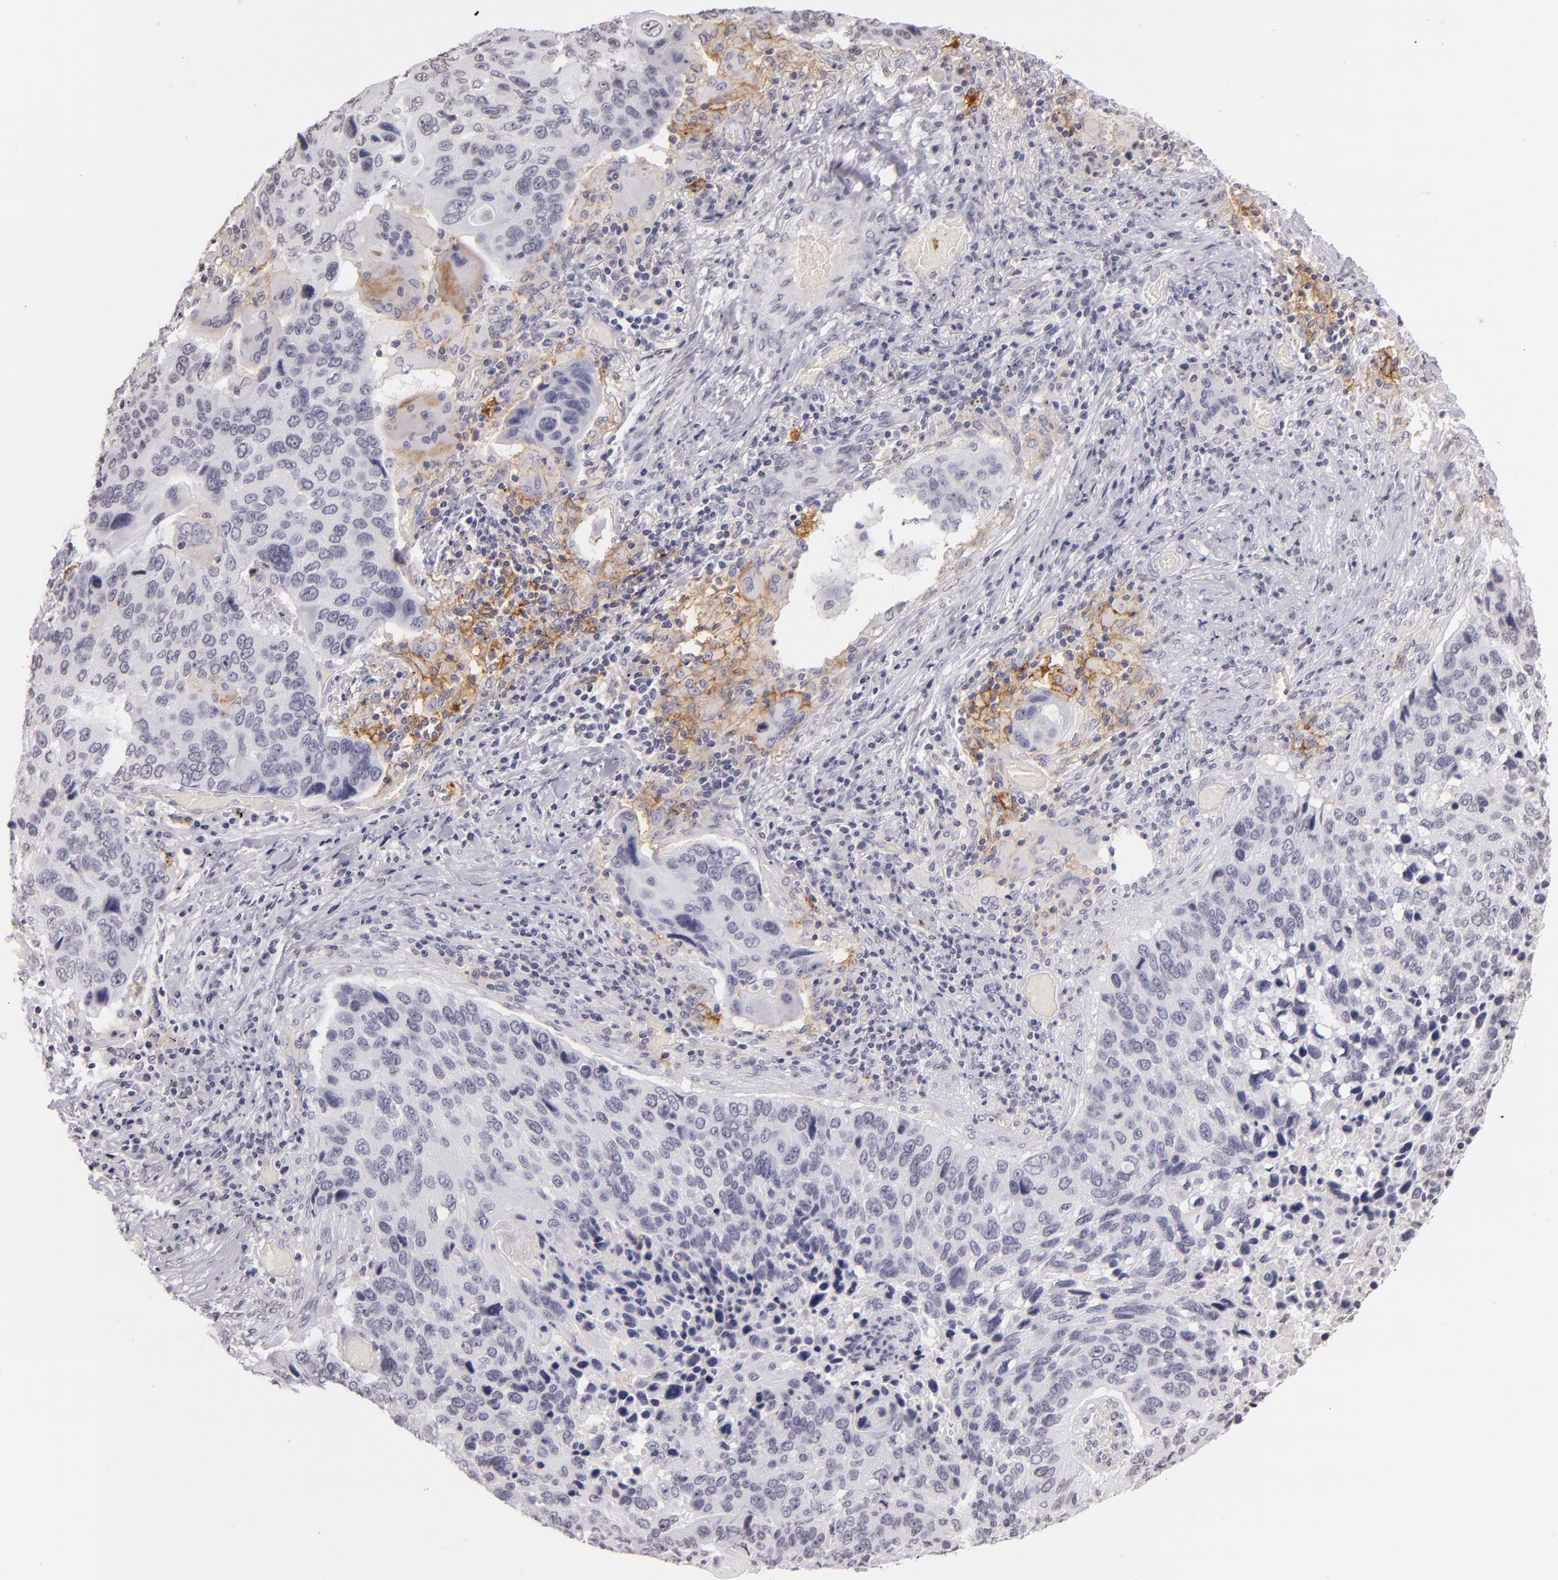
{"staining": {"intensity": "negative", "quantity": "none", "location": "none"}, "tissue": "lung cancer", "cell_type": "Tumor cells", "image_type": "cancer", "snomed": [{"axis": "morphology", "description": "Squamous cell carcinoma, NOS"}, {"axis": "topography", "description": "Lung"}], "caption": "Tumor cells are negative for protein expression in human lung cancer (squamous cell carcinoma).", "gene": "CD40", "patient": {"sex": "male", "age": 68}}